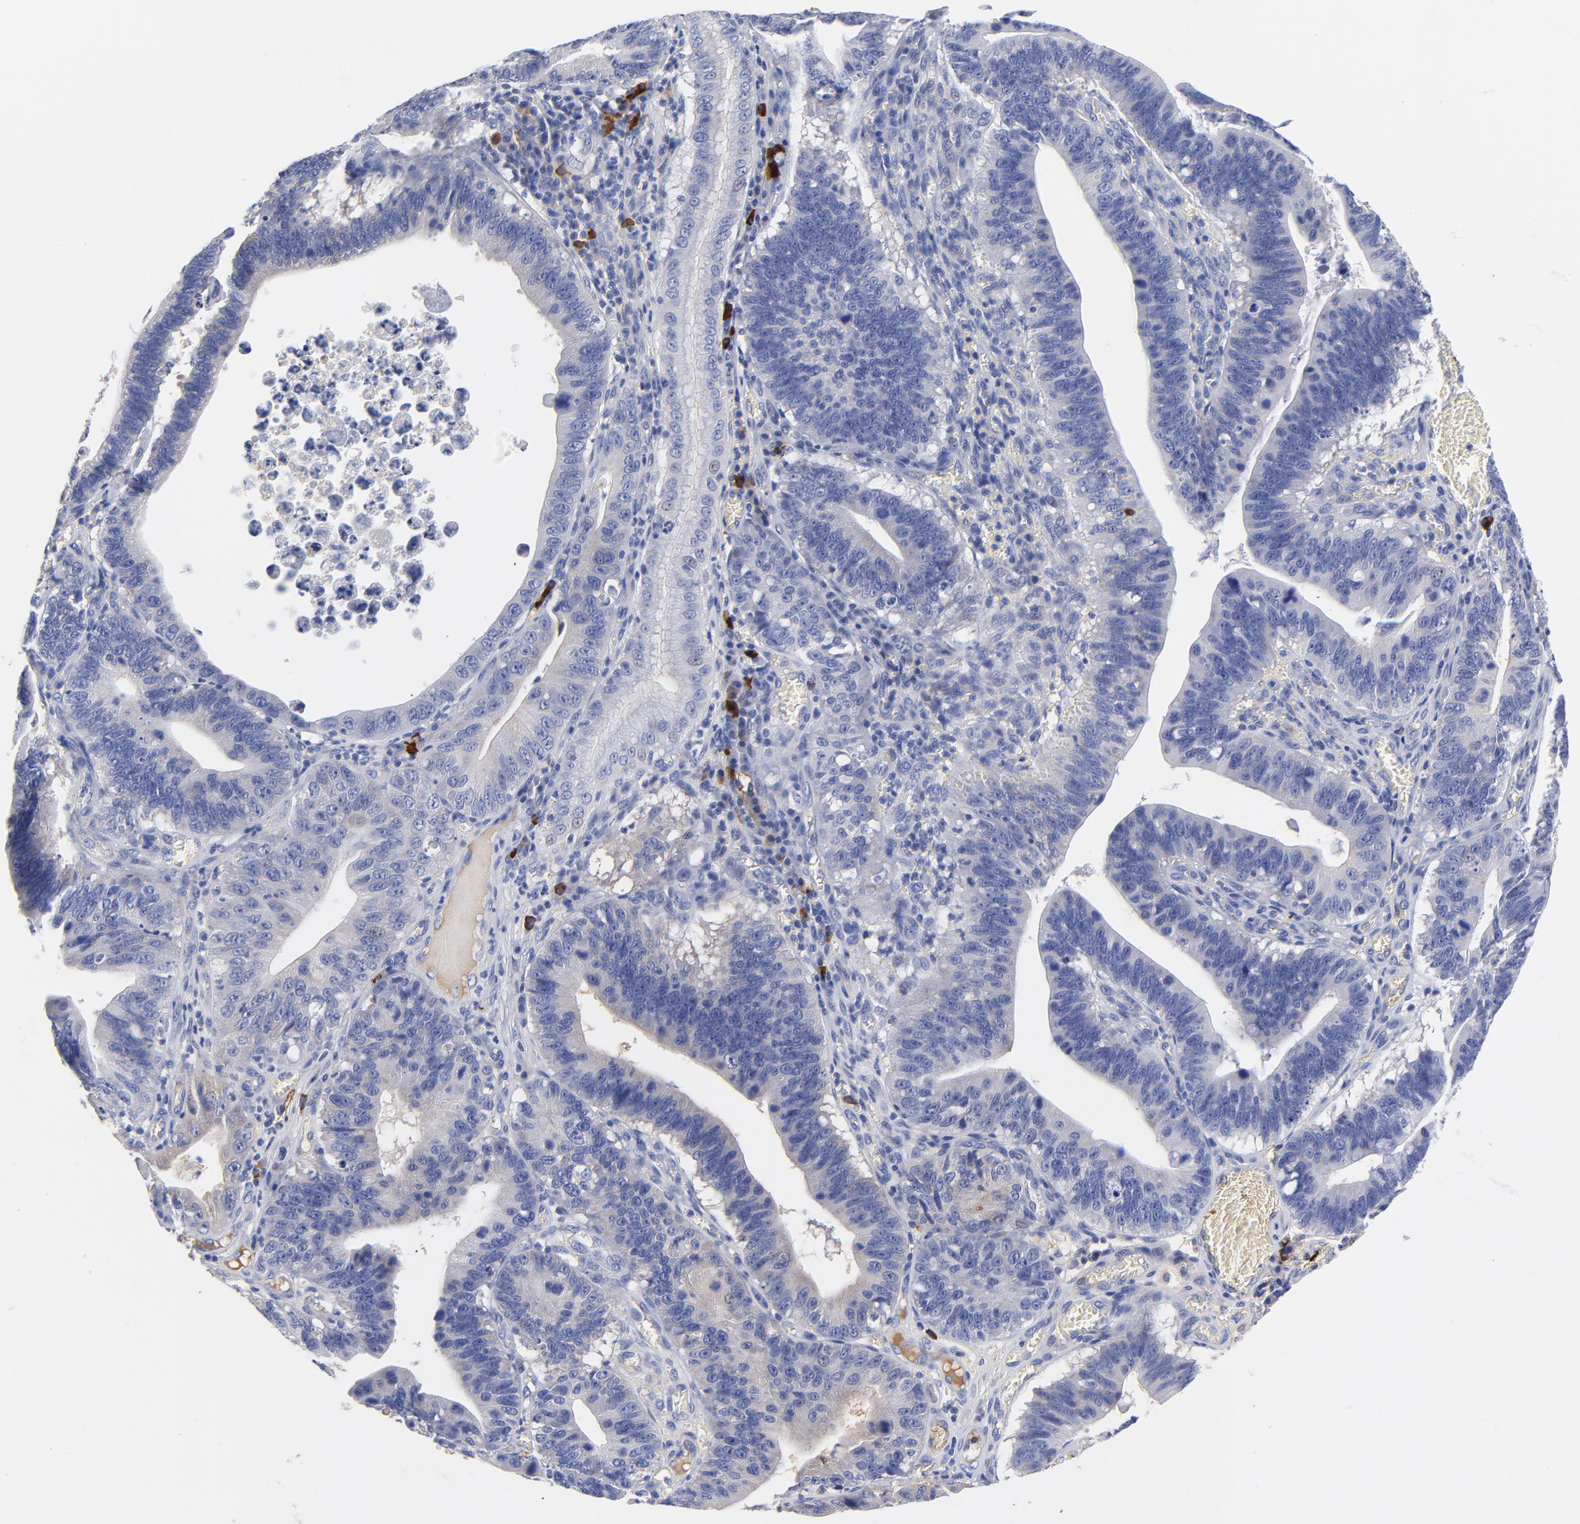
{"staining": {"intensity": "moderate", "quantity": "<25%", "location": "cytoplasmic/membranous"}, "tissue": "stomach cancer", "cell_type": "Tumor cells", "image_type": "cancer", "snomed": [{"axis": "morphology", "description": "Adenocarcinoma, NOS"}, {"axis": "topography", "description": "Stomach"}, {"axis": "topography", "description": "Gastric cardia"}], "caption": "An IHC micrograph of tumor tissue is shown. Protein staining in brown labels moderate cytoplasmic/membranous positivity in adenocarcinoma (stomach) within tumor cells.", "gene": "IGLV3-10", "patient": {"sex": "male", "age": 59}}